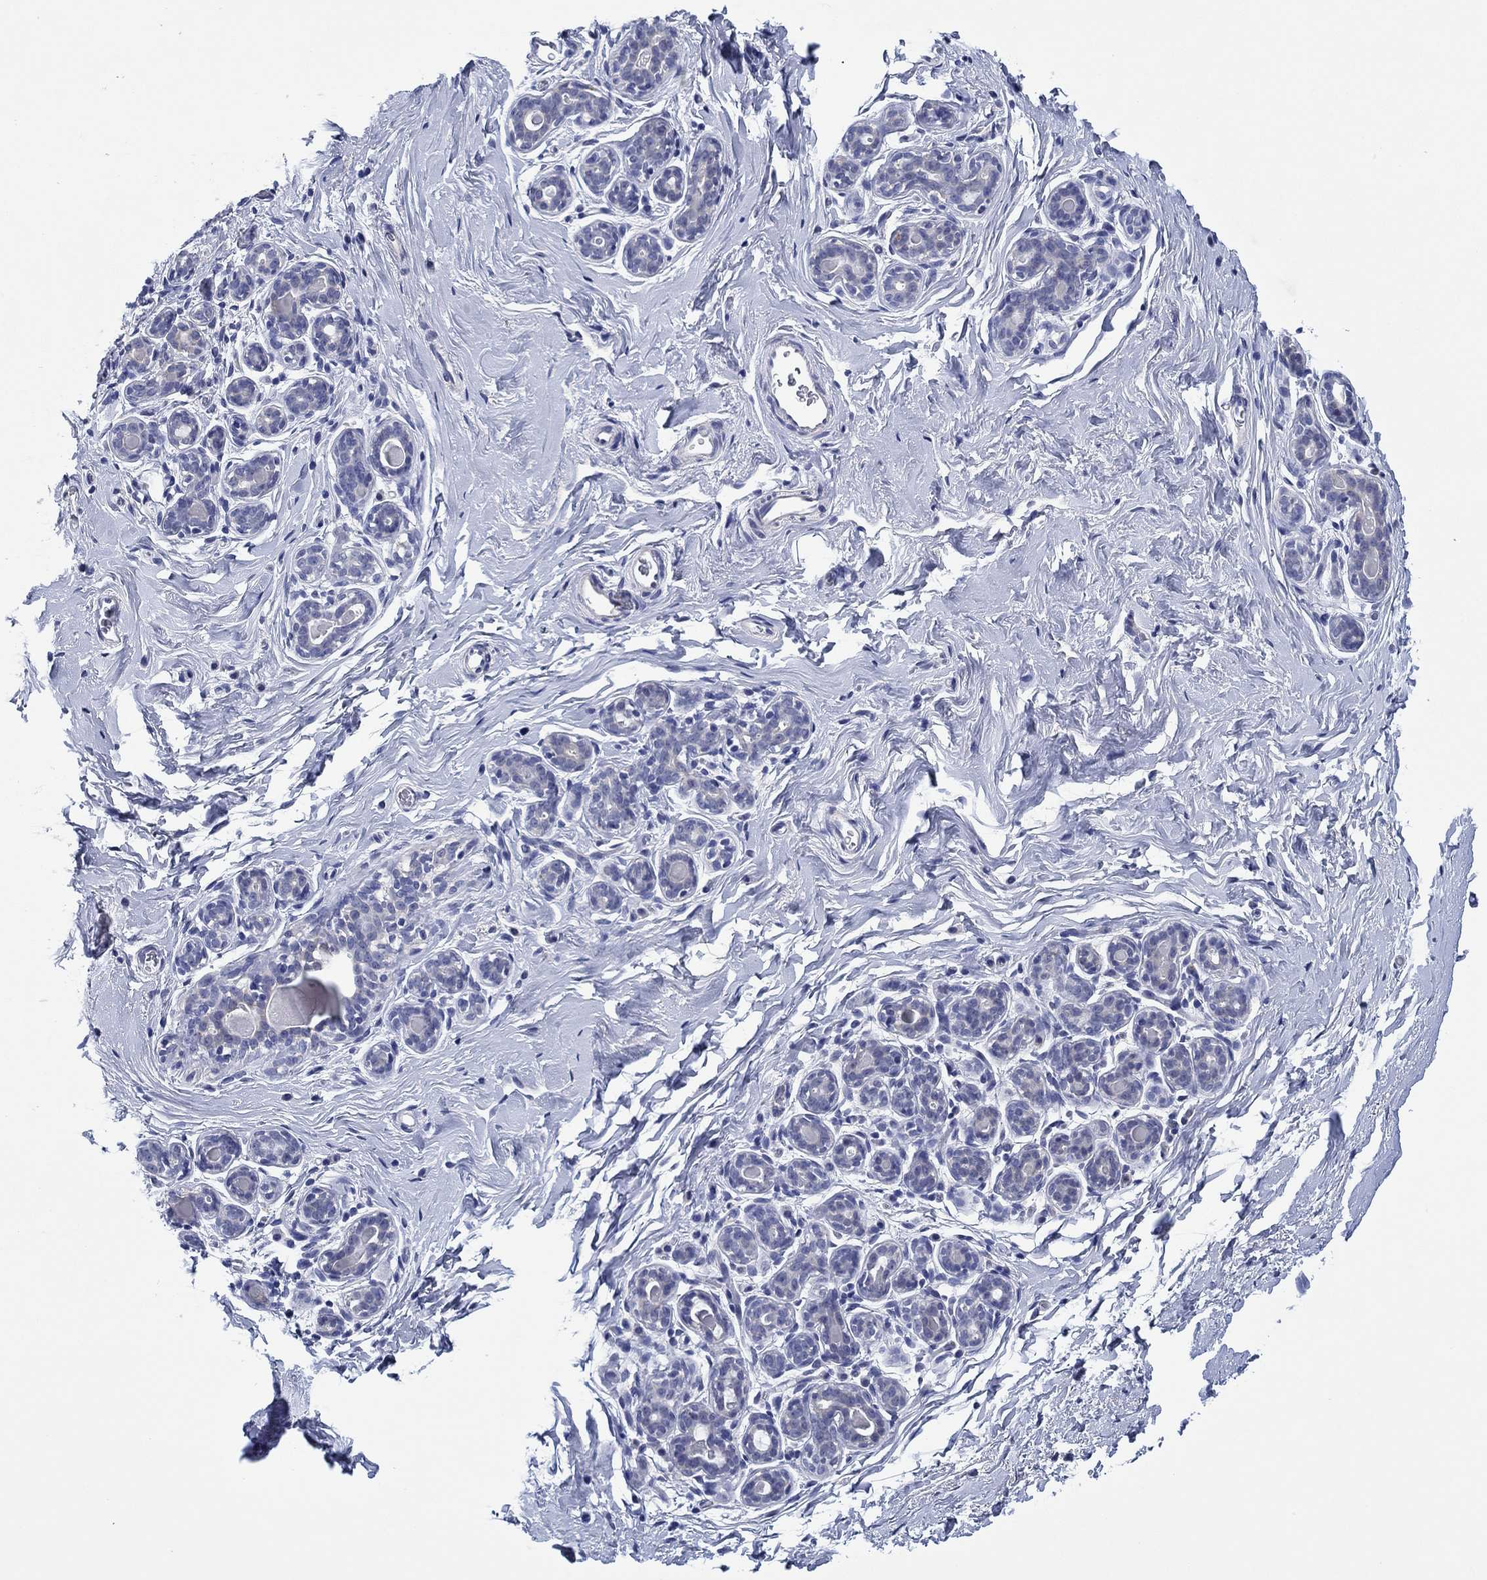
{"staining": {"intensity": "negative", "quantity": "none", "location": "none"}, "tissue": "breast", "cell_type": "Adipocytes", "image_type": "normal", "snomed": [{"axis": "morphology", "description": "Normal tissue, NOS"}, {"axis": "topography", "description": "Skin"}, {"axis": "topography", "description": "Breast"}], "caption": "The image reveals no significant staining in adipocytes of breast.", "gene": "HDC", "patient": {"sex": "female", "age": 43}}